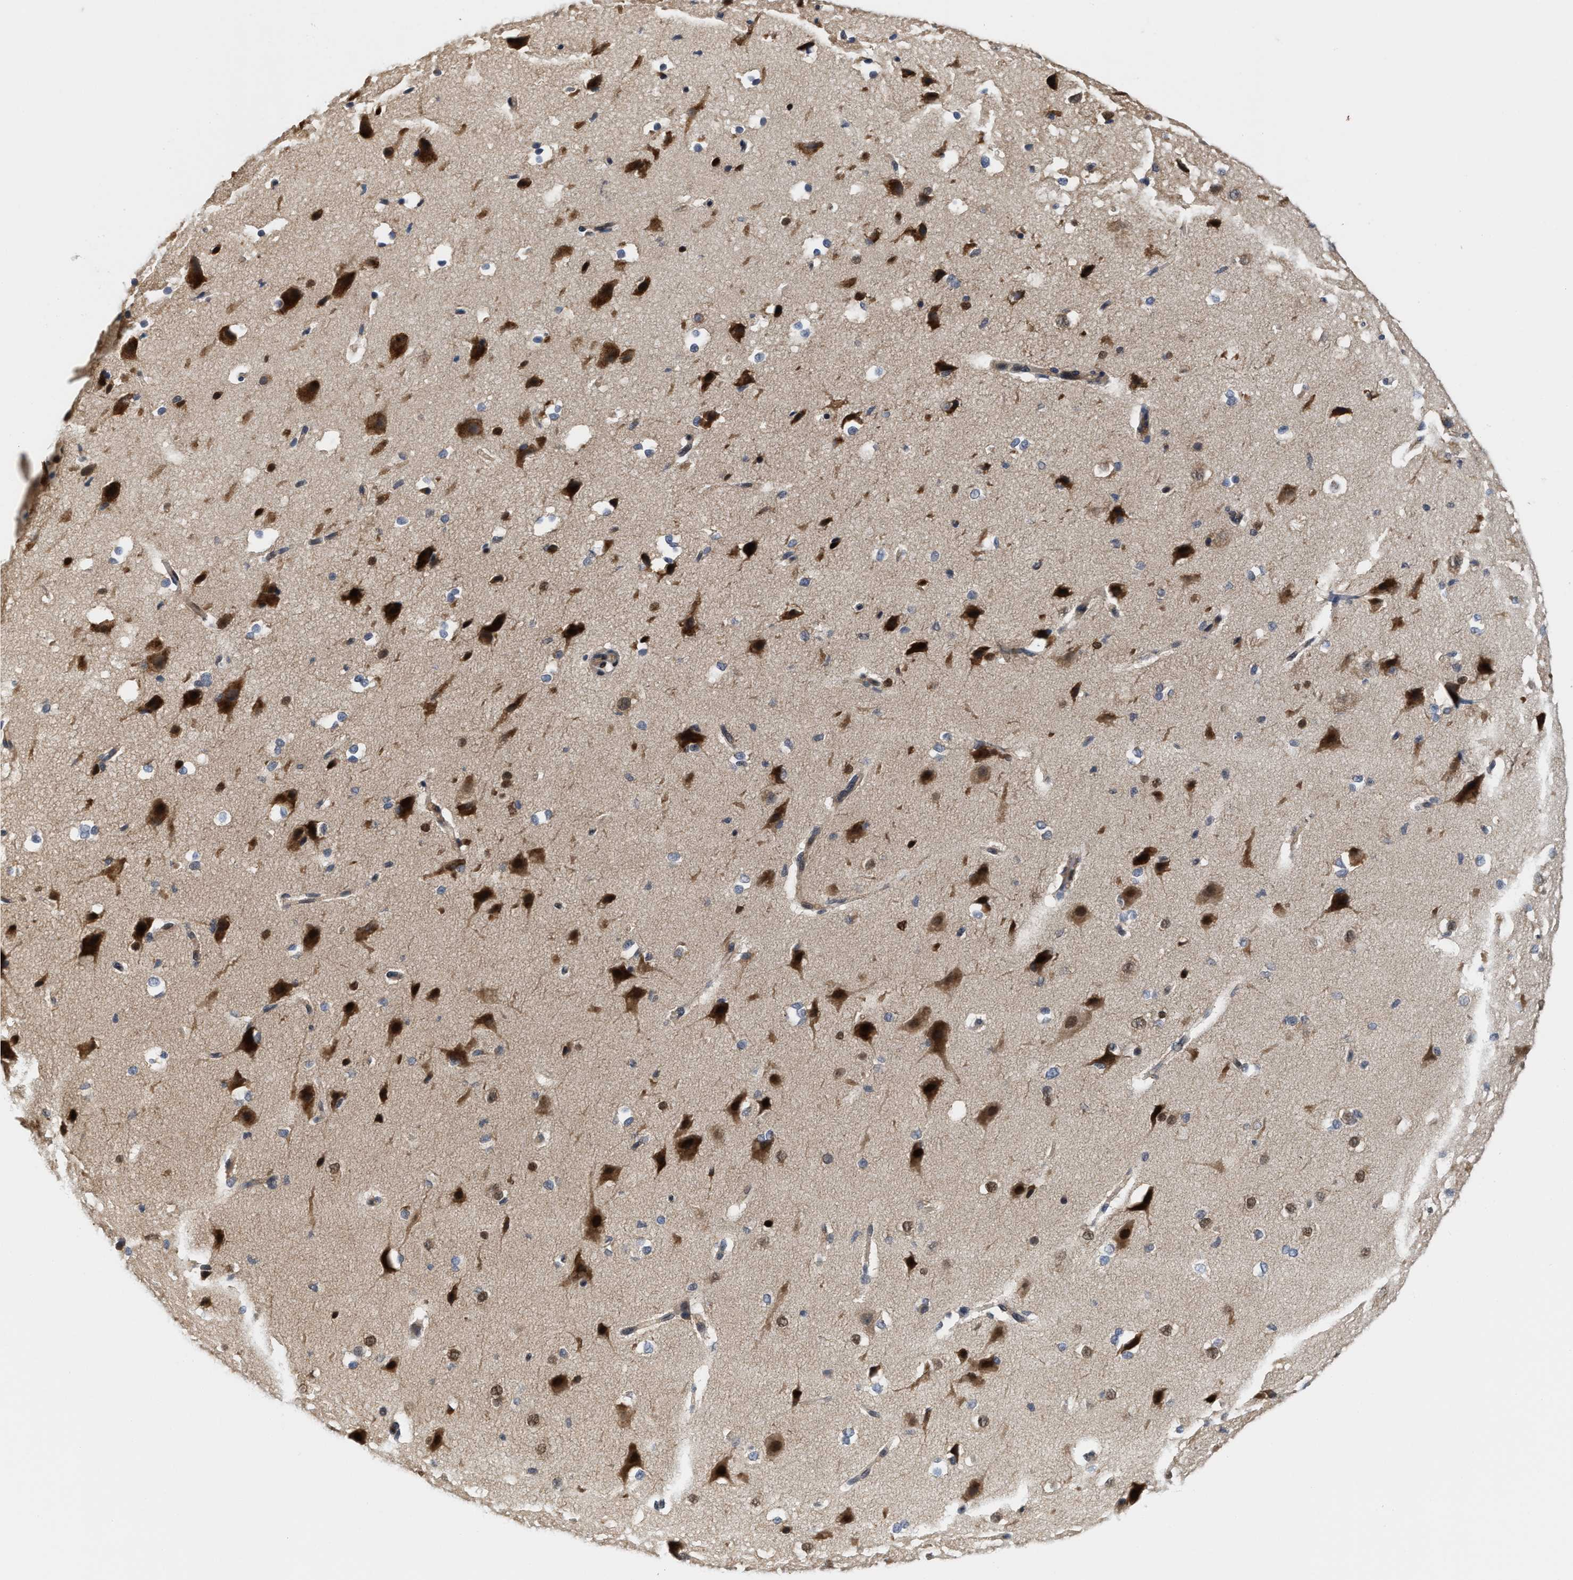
{"staining": {"intensity": "moderate", "quantity": ">75%", "location": "cytoplasmic/membranous,nuclear"}, "tissue": "cerebral cortex", "cell_type": "Endothelial cells", "image_type": "normal", "snomed": [{"axis": "morphology", "description": "Normal tissue, NOS"}, {"axis": "morphology", "description": "Developmental malformation"}, {"axis": "topography", "description": "Cerebral cortex"}], "caption": "Immunohistochemical staining of unremarkable human cerebral cortex demonstrates >75% levels of moderate cytoplasmic/membranous,nuclear protein staining in about >75% of endothelial cells.", "gene": "TCF4", "patient": {"sex": "female", "age": 30}}